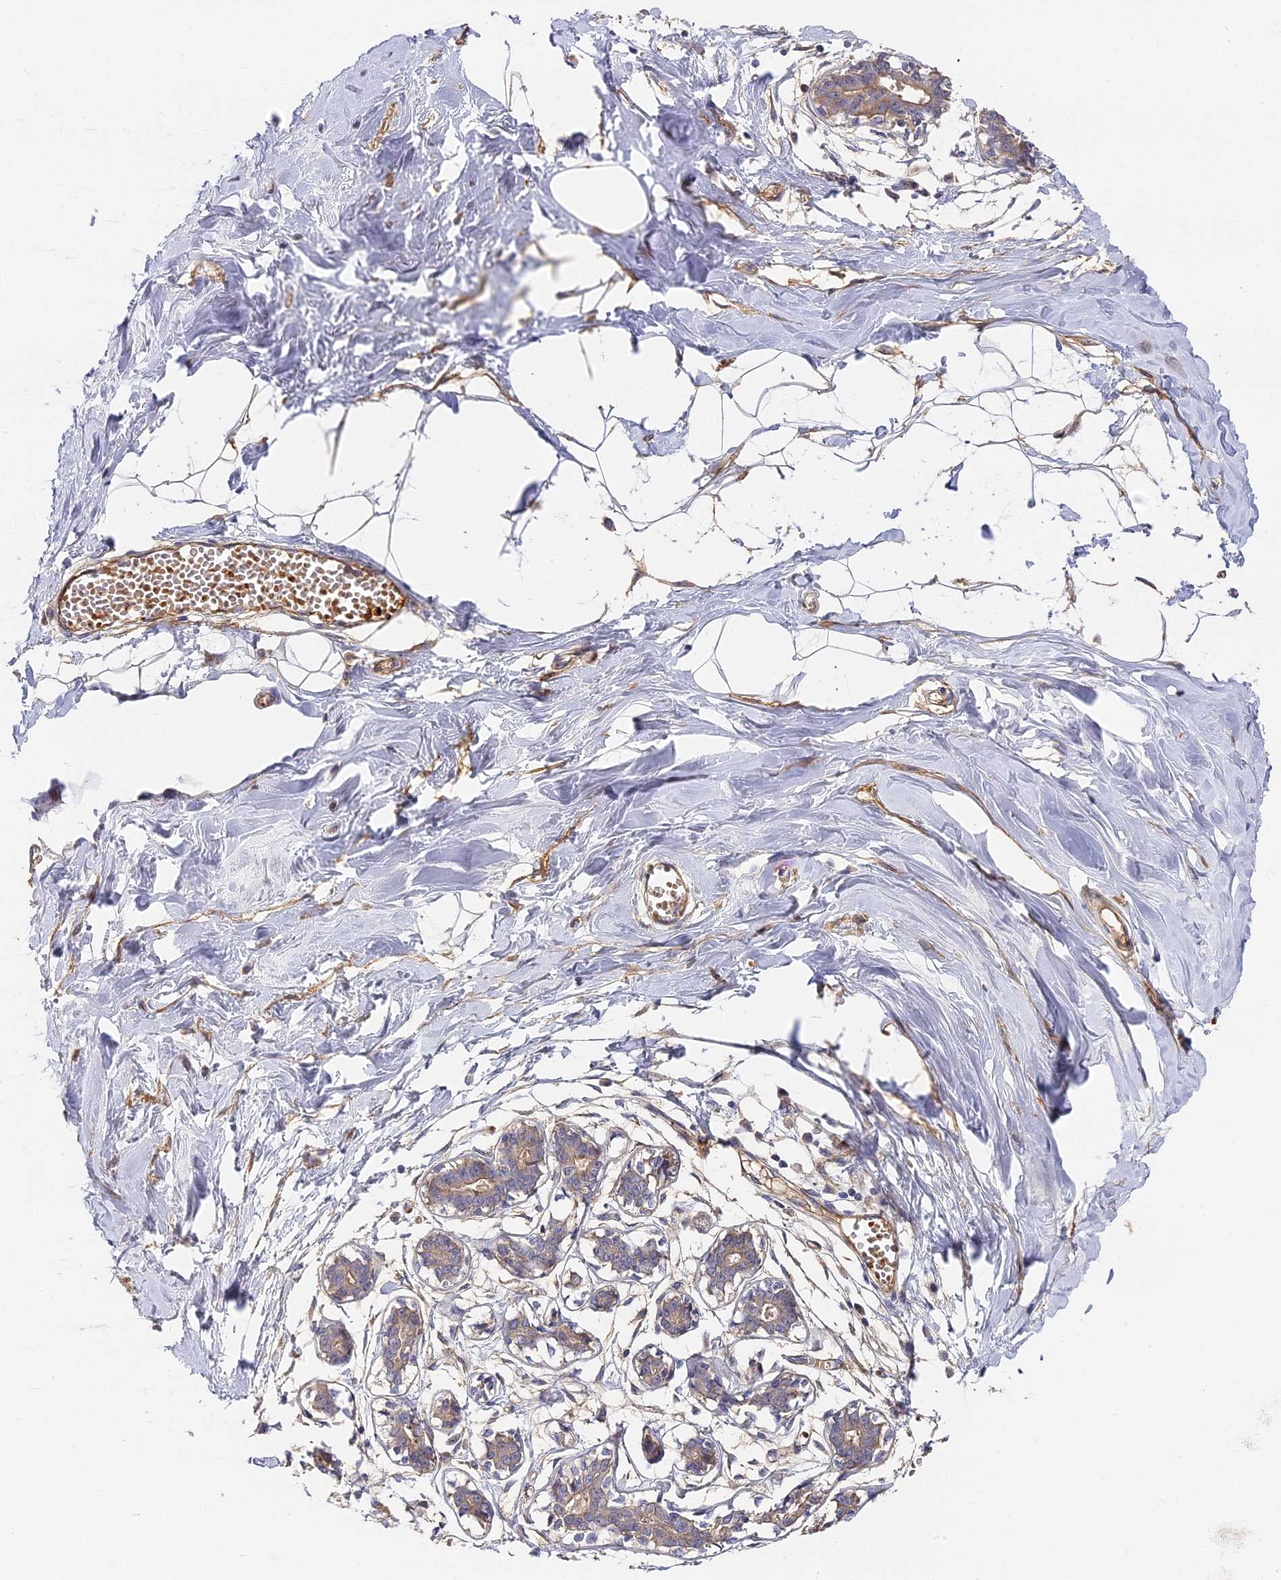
{"staining": {"intensity": "weak", "quantity": "<25%", "location": "cytoplasmic/membranous"}, "tissue": "breast", "cell_type": "Adipocytes", "image_type": "normal", "snomed": [{"axis": "morphology", "description": "Normal tissue, NOS"}, {"axis": "topography", "description": "Breast"}], "caption": "Immunohistochemistry (IHC) image of benign human breast stained for a protein (brown), which displays no positivity in adipocytes.", "gene": "MISP3", "patient": {"sex": "female", "age": 27}}